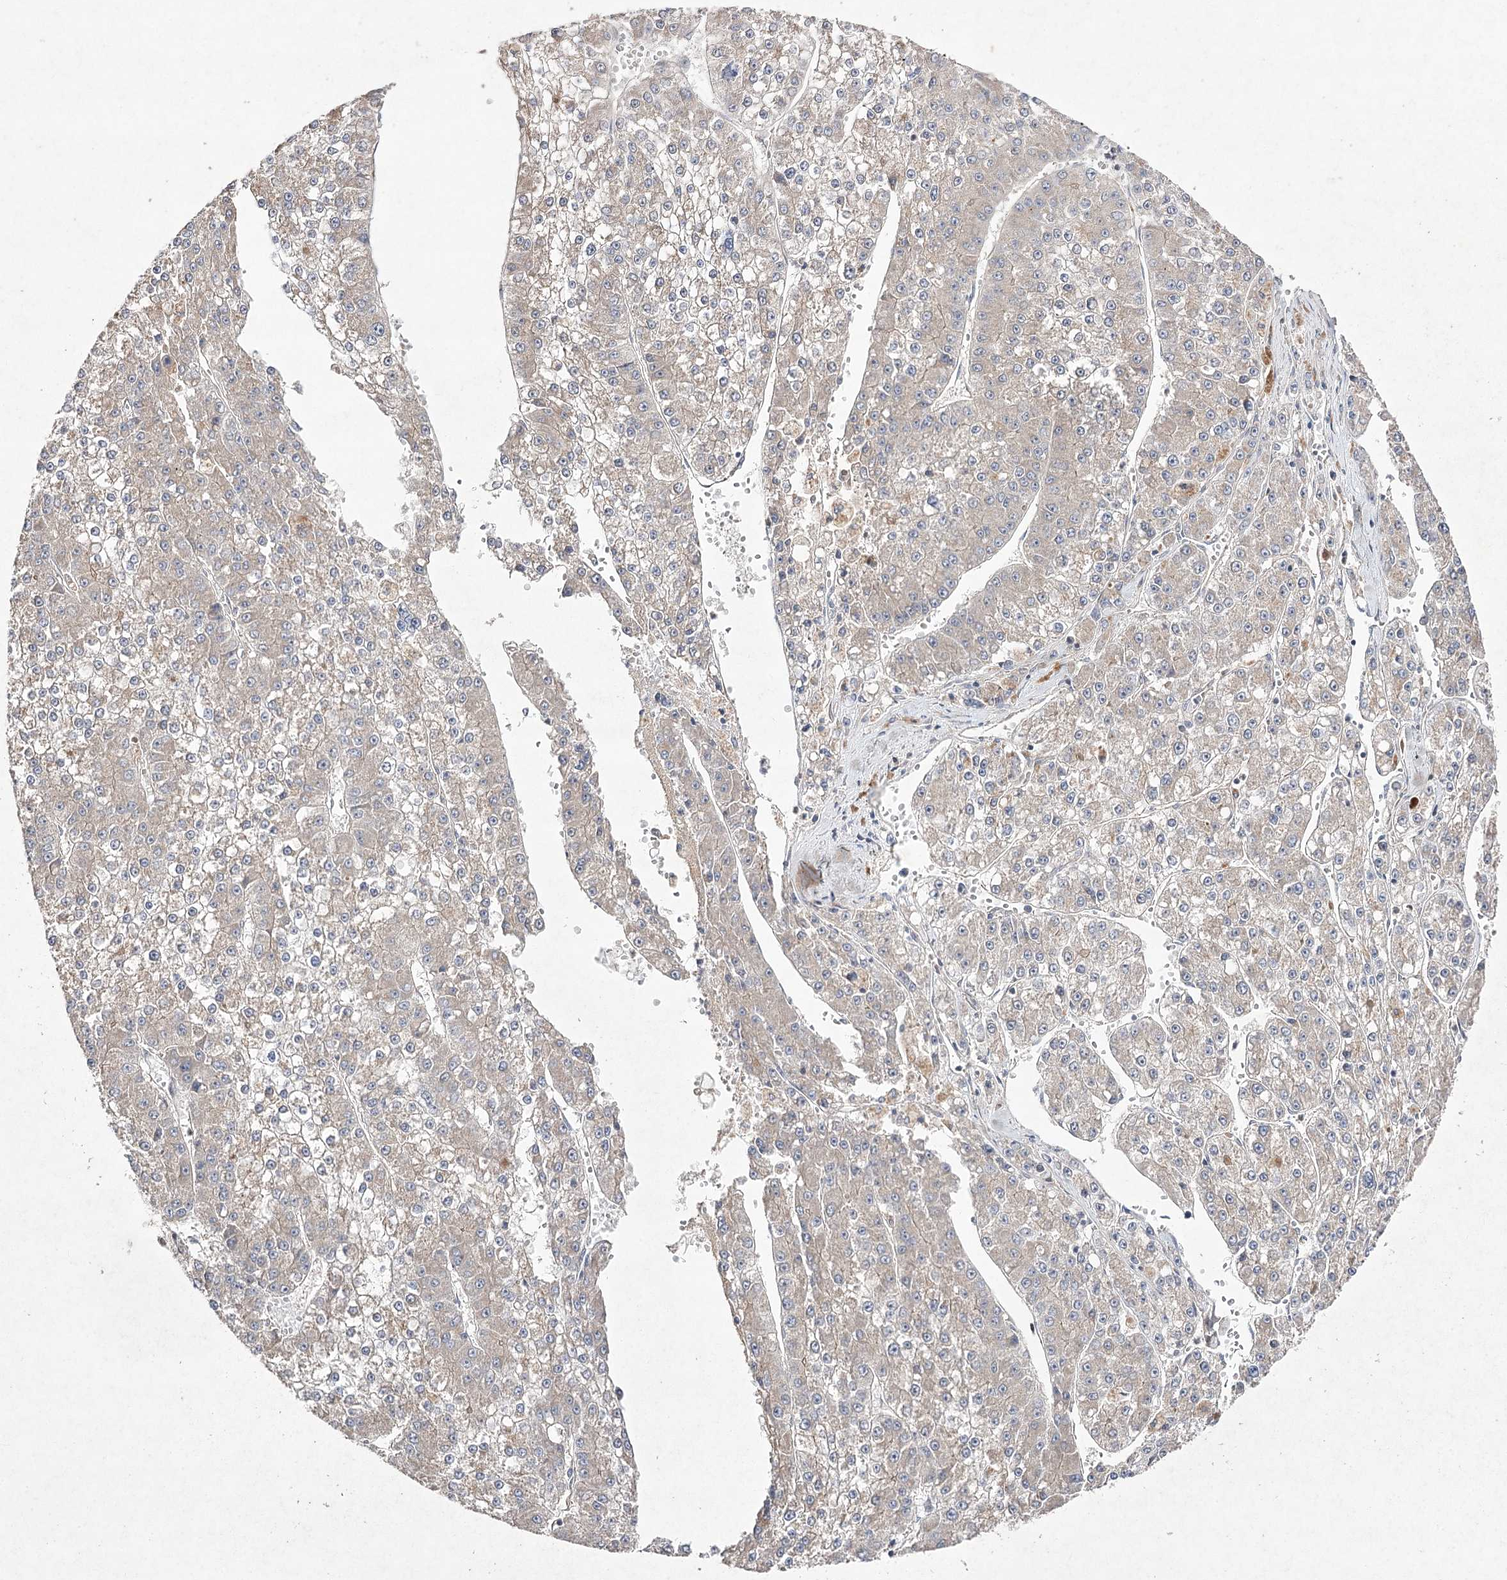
{"staining": {"intensity": "weak", "quantity": "<25%", "location": "cytoplasmic/membranous"}, "tissue": "liver cancer", "cell_type": "Tumor cells", "image_type": "cancer", "snomed": [{"axis": "morphology", "description": "Carcinoma, Hepatocellular, NOS"}, {"axis": "topography", "description": "Liver"}], "caption": "Immunohistochemical staining of liver cancer exhibits no significant positivity in tumor cells. Brightfield microscopy of immunohistochemistry stained with DAB (3,3'-diaminobenzidine) (brown) and hematoxylin (blue), captured at high magnification.", "gene": "FANCL", "patient": {"sex": "female", "age": 73}}